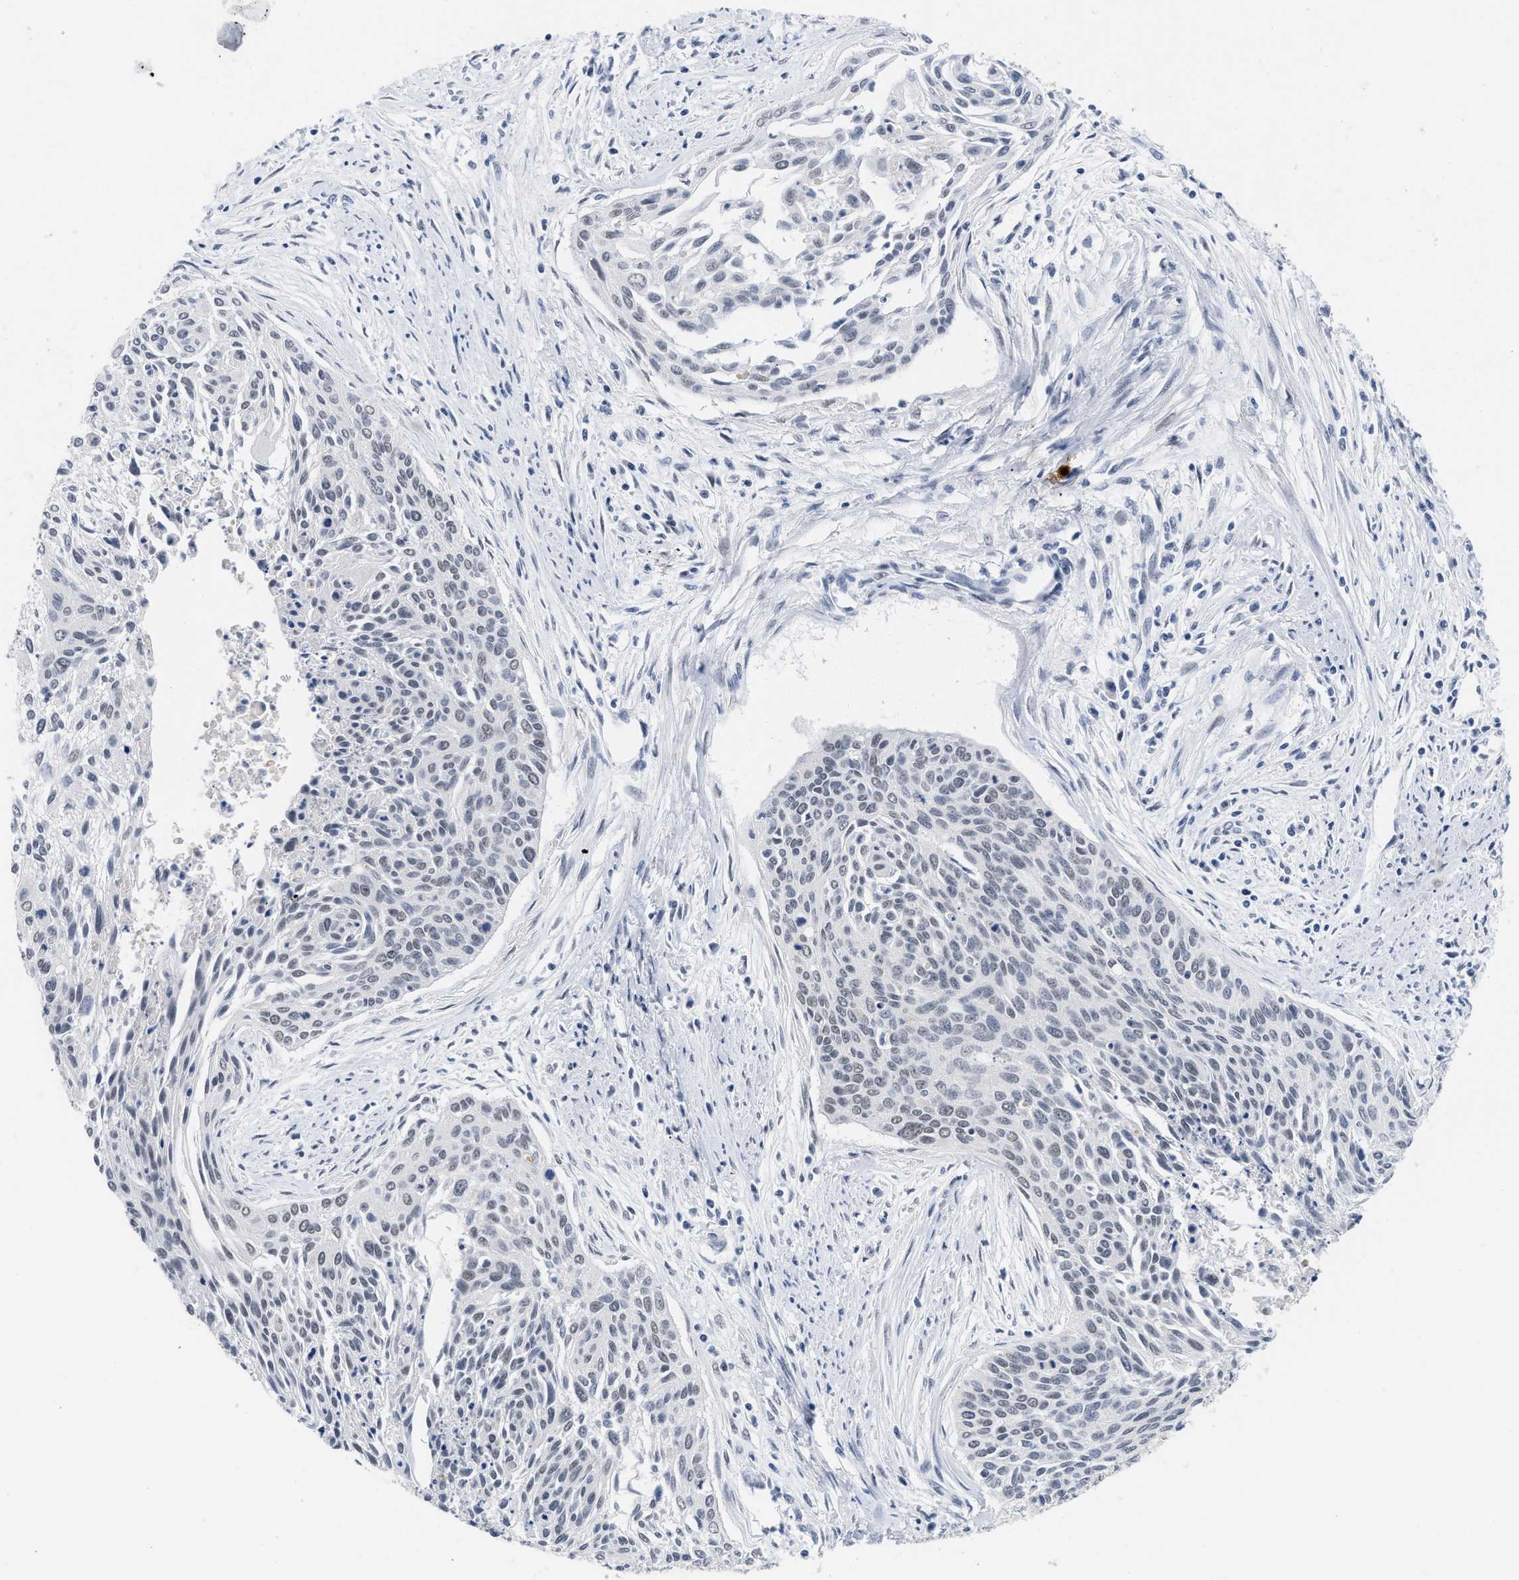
{"staining": {"intensity": "negative", "quantity": "none", "location": "none"}, "tissue": "cervical cancer", "cell_type": "Tumor cells", "image_type": "cancer", "snomed": [{"axis": "morphology", "description": "Squamous cell carcinoma, NOS"}, {"axis": "topography", "description": "Cervix"}], "caption": "Cervical cancer (squamous cell carcinoma) was stained to show a protein in brown. There is no significant staining in tumor cells.", "gene": "GGNBP2", "patient": {"sex": "female", "age": 55}}